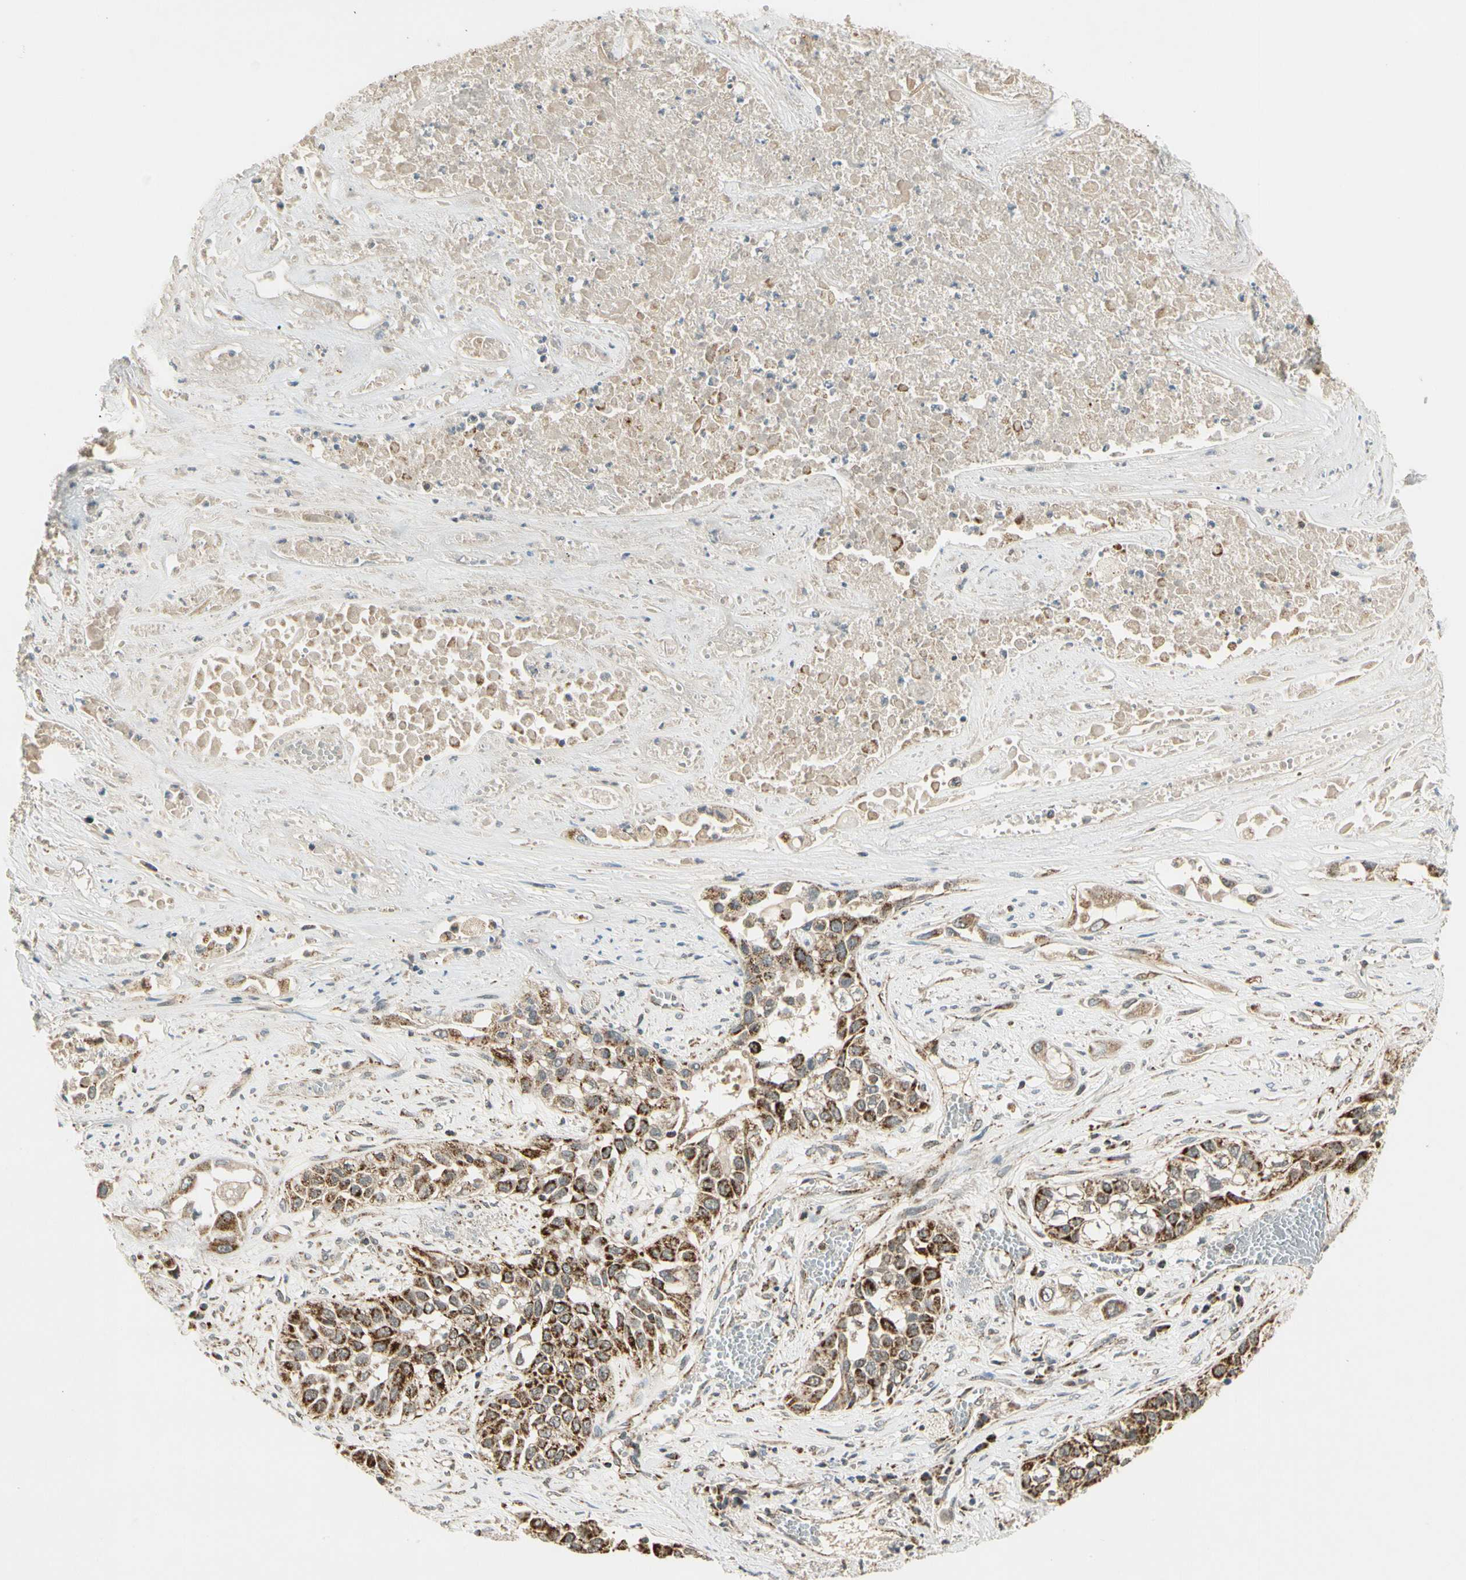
{"staining": {"intensity": "moderate", "quantity": ">75%", "location": "cytoplasmic/membranous"}, "tissue": "lung cancer", "cell_type": "Tumor cells", "image_type": "cancer", "snomed": [{"axis": "morphology", "description": "Squamous cell carcinoma, NOS"}, {"axis": "topography", "description": "Lung"}], "caption": "Moderate cytoplasmic/membranous protein expression is present in approximately >75% of tumor cells in lung cancer.", "gene": "KHDC4", "patient": {"sex": "male", "age": 71}}